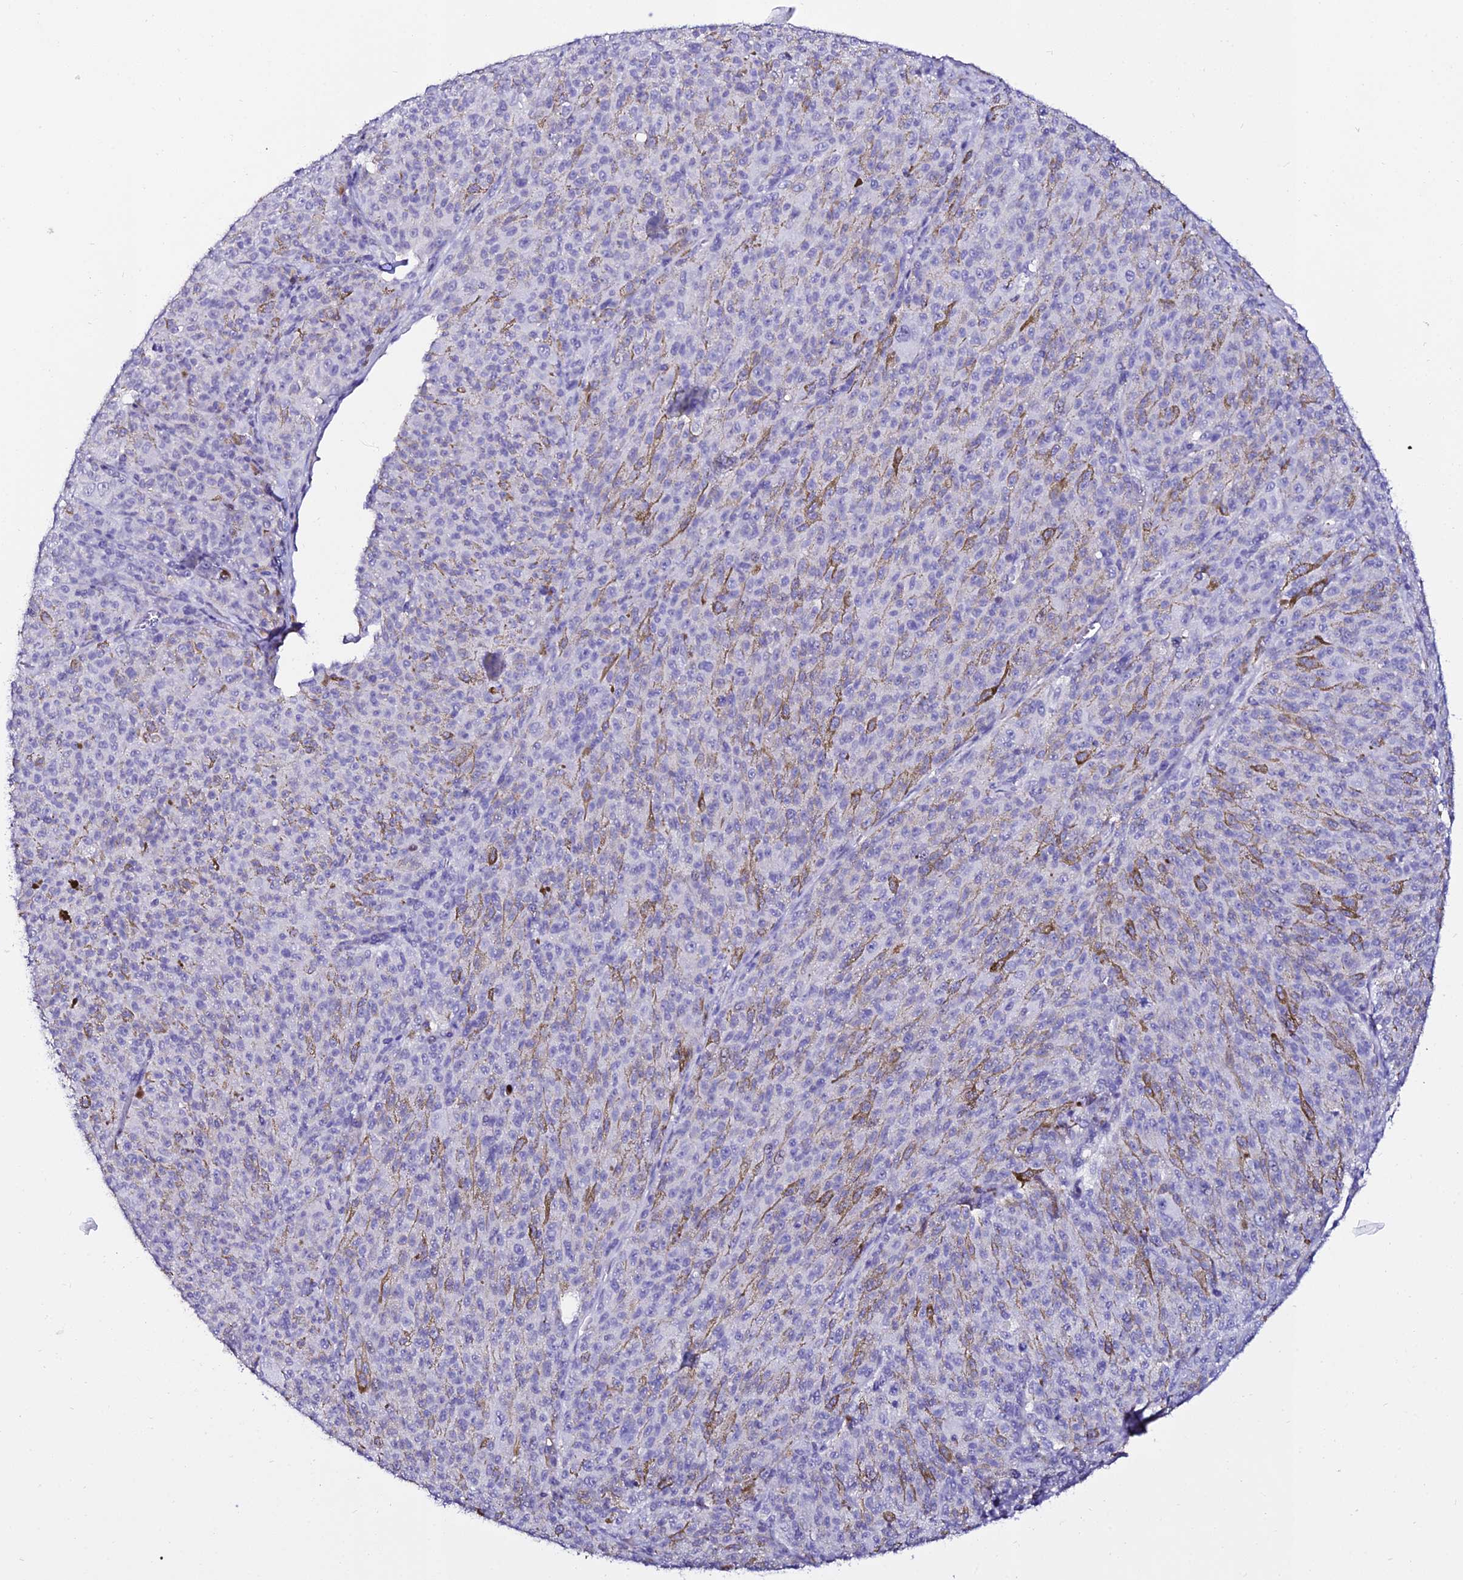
{"staining": {"intensity": "negative", "quantity": "none", "location": "none"}, "tissue": "melanoma", "cell_type": "Tumor cells", "image_type": "cancer", "snomed": [{"axis": "morphology", "description": "Malignant melanoma, NOS"}, {"axis": "topography", "description": "Skin"}], "caption": "This is an IHC histopathology image of human malignant melanoma. There is no positivity in tumor cells.", "gene": "DEFB132", "patient": {"sex": "female", "age": 52}}